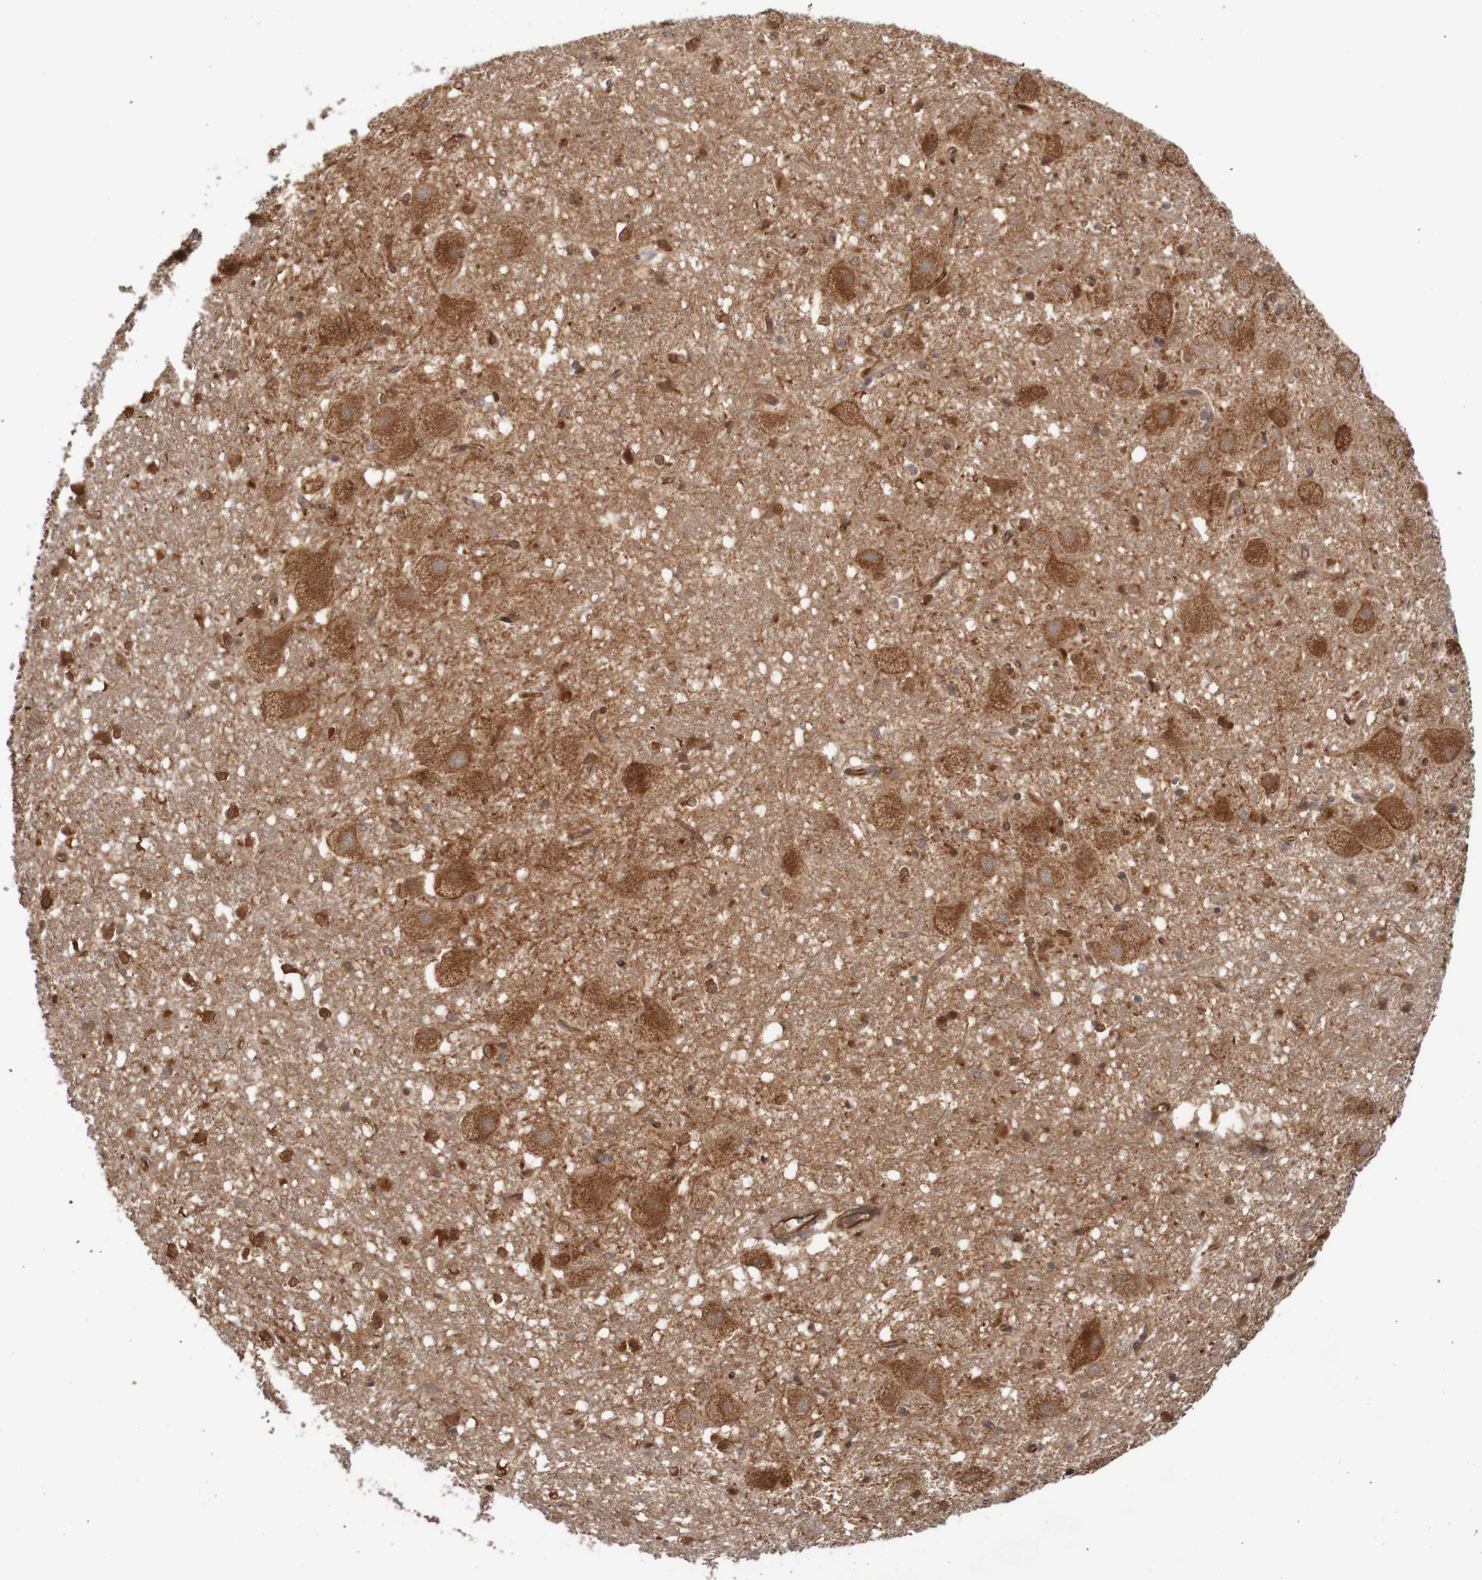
{"staining": {"intensity": "strong", "quantity": "25%-75%", "location": "nuclear"}, "tissue": "hippocampus", "cell_type": "Glial cells", "image_type": "normal", "snomed": [{"axis": "morphology", "description": "Normal tissue, NOS"}, {"axis": "topography", "description": "Hippocampus"}], "caption": "Strong nuclear protein staining is present in approximately 25%-75% of glial cells in hippocampus. The staining was performed using DAB to visualize the protein expression in brown, while the nuclei were stained in blue with hematoxylin (Magnification: 20x).", "gene": "MRPL52", "patient": {"sex": "female", "age": 19}}